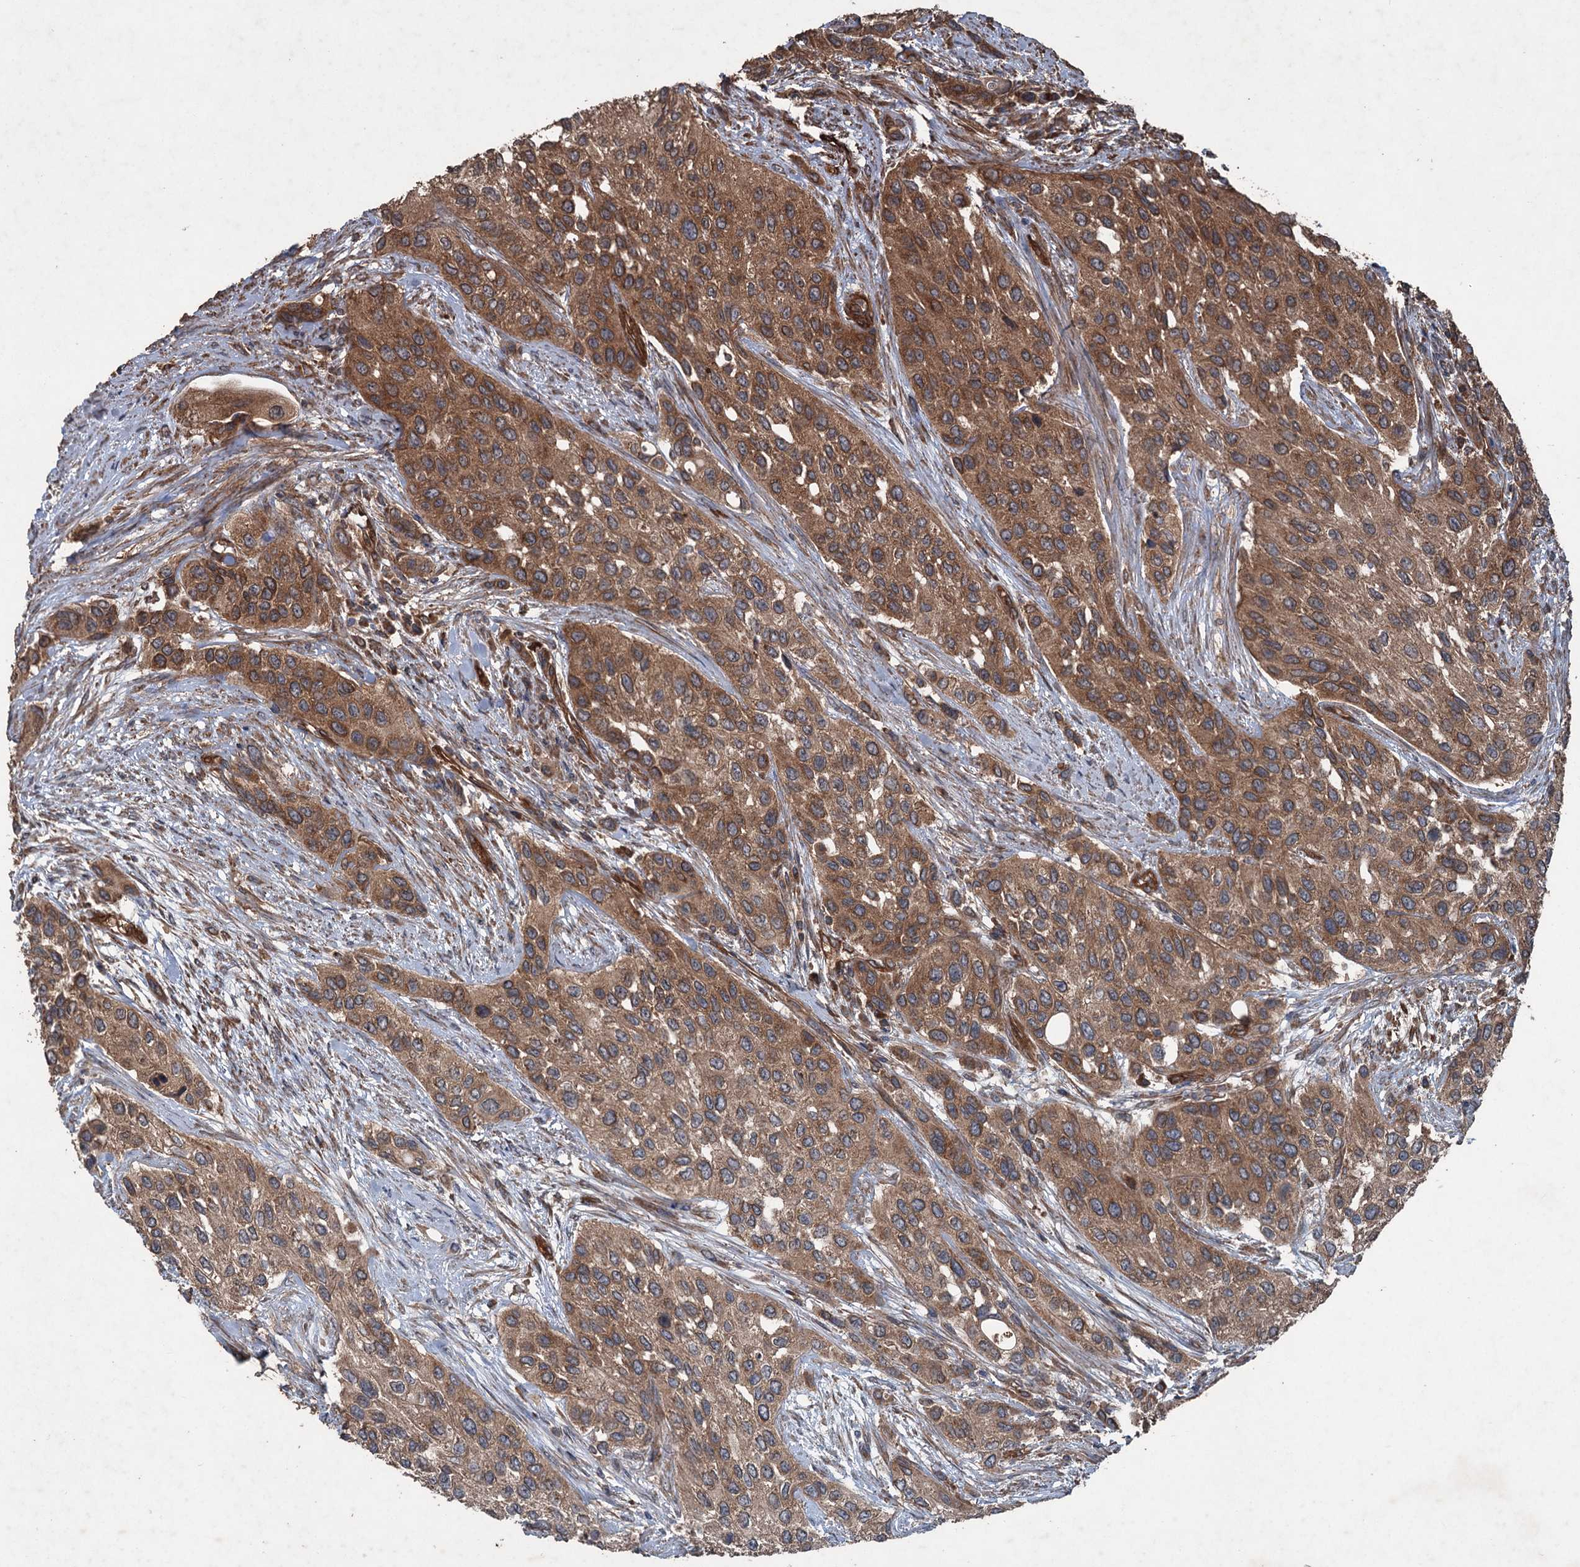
{"staining": {"intensity": "moderate", "quantity": ">75%", "location": "cytoplasmic/membranous"}, "tissue": "urothelial cancer", "cell_type": "Tumor cells", "image_type": "cancer", "snomed": [{"axis": "morphology", "description": "Normal tissue, NOS"}, {"axis": "morphology", "description": "Urothelial carcinoma, High grade"}, {"axis": "topography", "description": "Vascular tissue"}, {"axis": "topography", "description": "Urinary bladder"}], "caption": "Tumor cells reveal moderate cytoplasmic/membranous staining in about >75% of cells in urothelial carcinoma (high-grade). (DAB IHC with brightfield microscopy, high magnification).", "gene": "RNF214", "patient": {"sex": "female", "age": 56}}